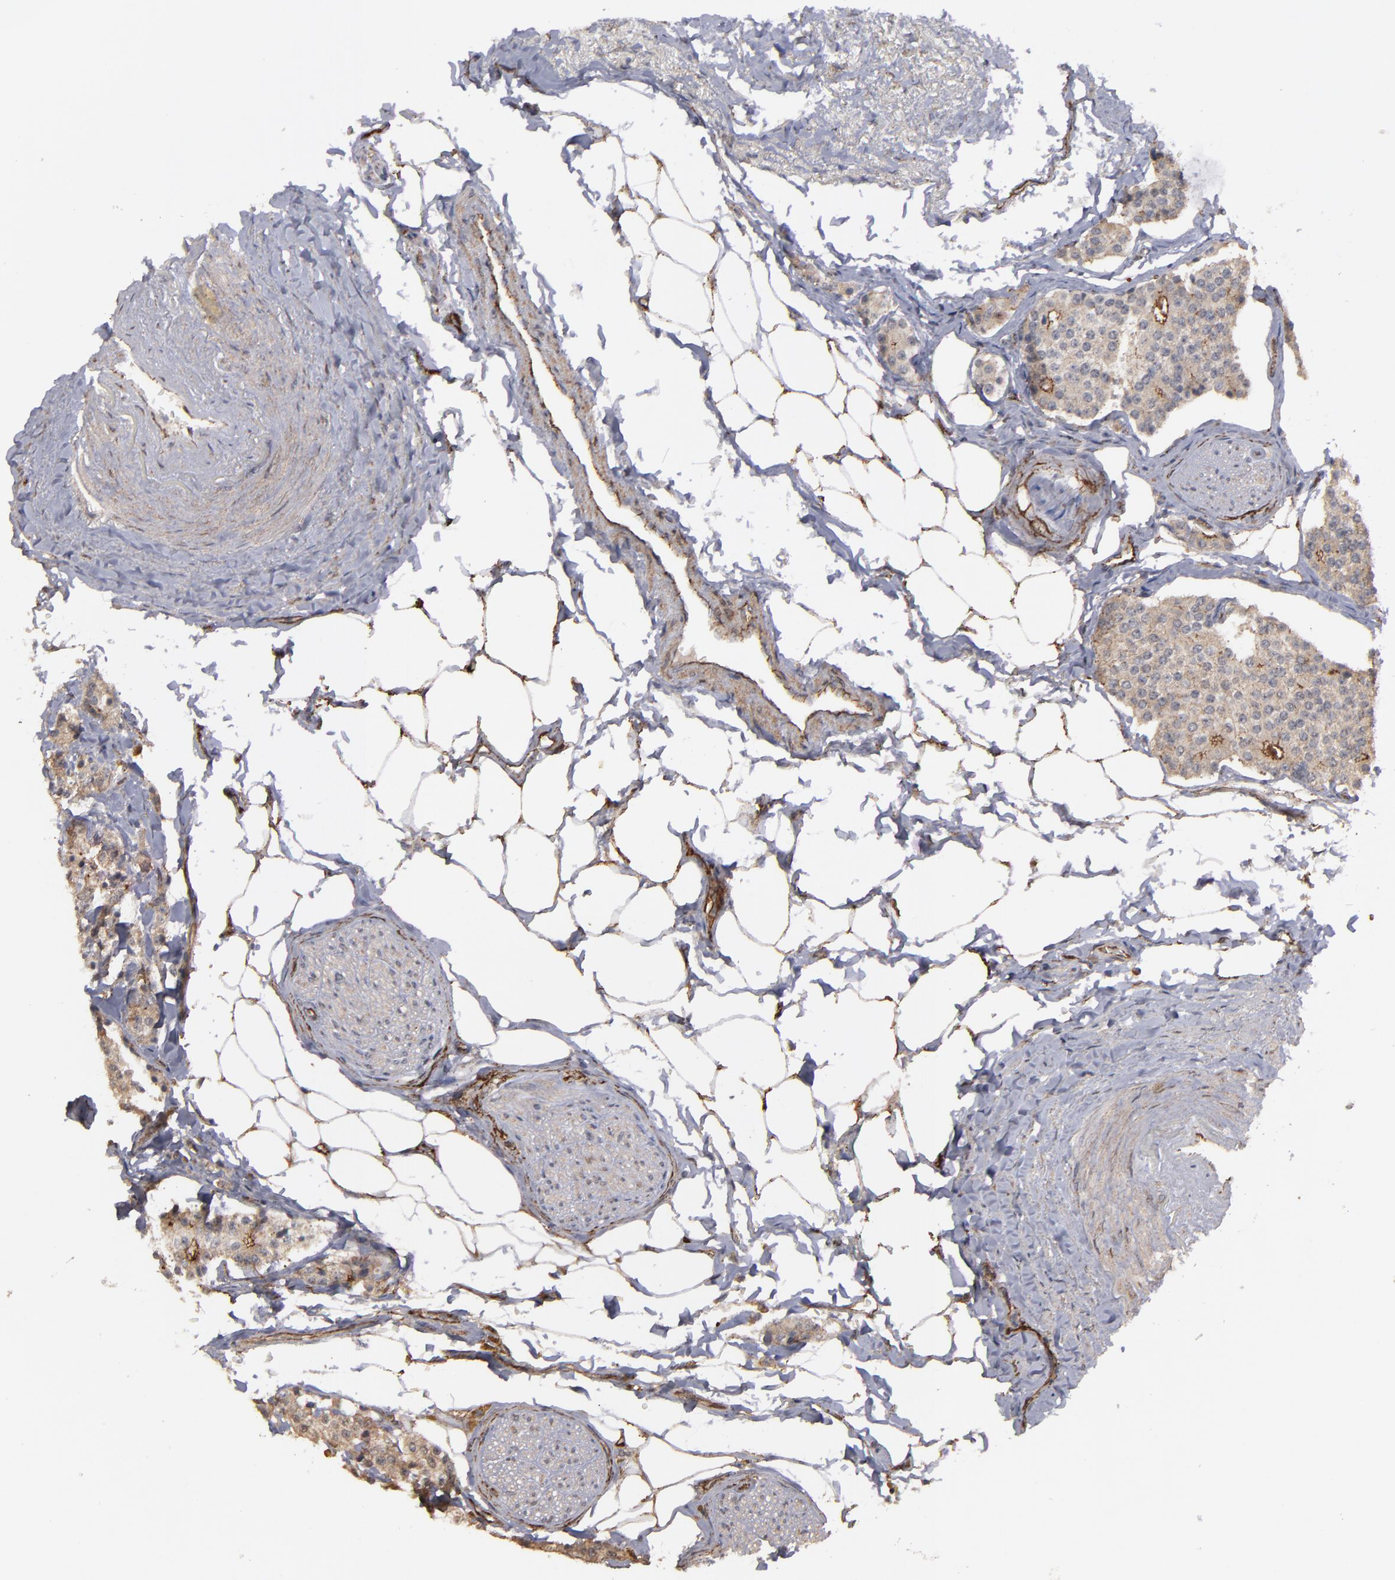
{"staining": {"intensity": "weak", "quantity": "25%-75%", "location": "cytoplasmic/membranous"}, "tissue": "carcinoid", "cell_type": "Tumor cells", "image_type": "cancer", "snomed": [{"axis": "morphology", "description": "Carcinoid, malignant, NOS"}, {"axis": "topography", "description": "Colon"}], "caption": "Immunohistochemical staining of human carcinoid reveals low levels of weak cytoplasmic/membranous protein expression in about 25%-75% of tumor cells.", "gene": "TJP1", "patient": {"sex": "female", "age": 61}}